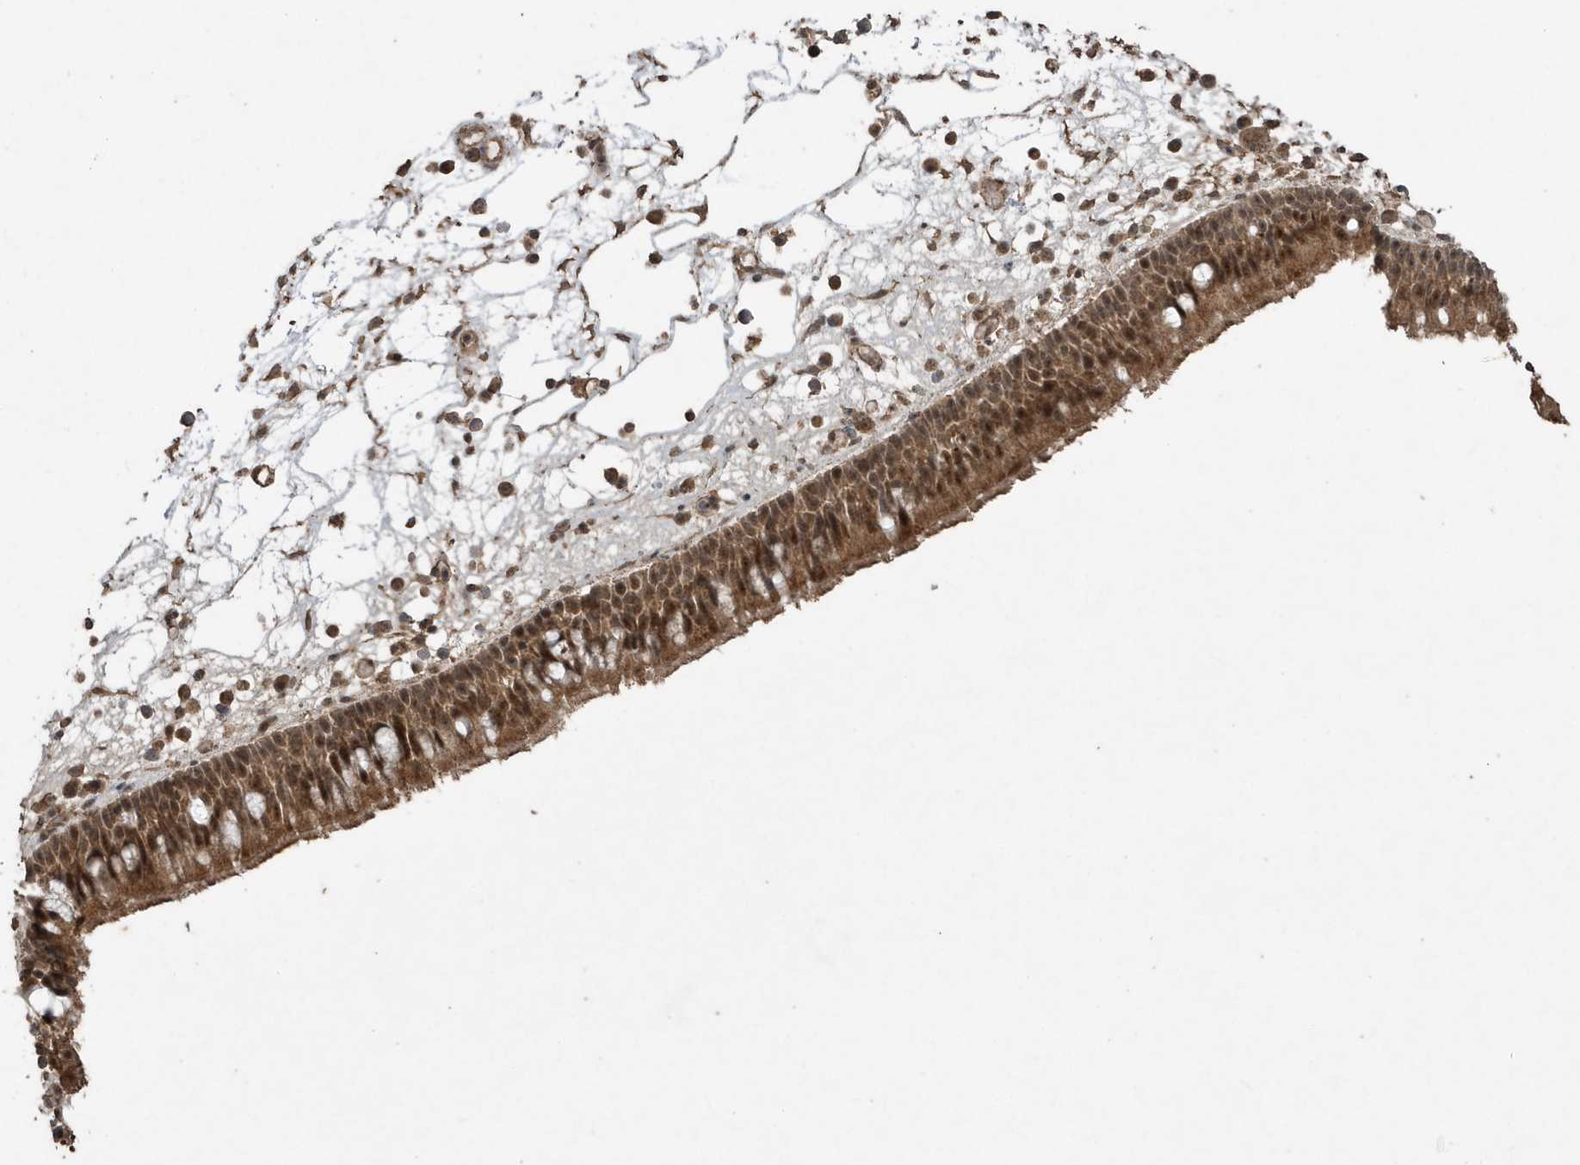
{"staining": {"intensity": "moderate", "quantity": ">75%", "location": "cytoplasmic/membranous,nuclear"}, "tissue": "nasopharynx", "cell_type": "Respiratory epithelial cells", "image_type": "normal", "snomed": [{"axis": "morphology", "description": "Normal tissue, NOS"}, {"axis": "morphology", "description": "Inflammation, NOS"}, {"axis": "morphology", "description": "Malignant melanoma, Metastatic site"}, {"axis": "topography", "description": "Nasopharynx"}], "caption": "The micrograph displays staining of benign nasopharynx, revealing moderate cytoplasmic/membranous,nuclear protein expression (brown color) within respiratory epithelial cells. Immunohistochemistry (ihc) stains the protein of interest in brown and the nuclei are stained blue.", "gene": "PAXBP1", "patient": {"sex": "male", "age": 70}}